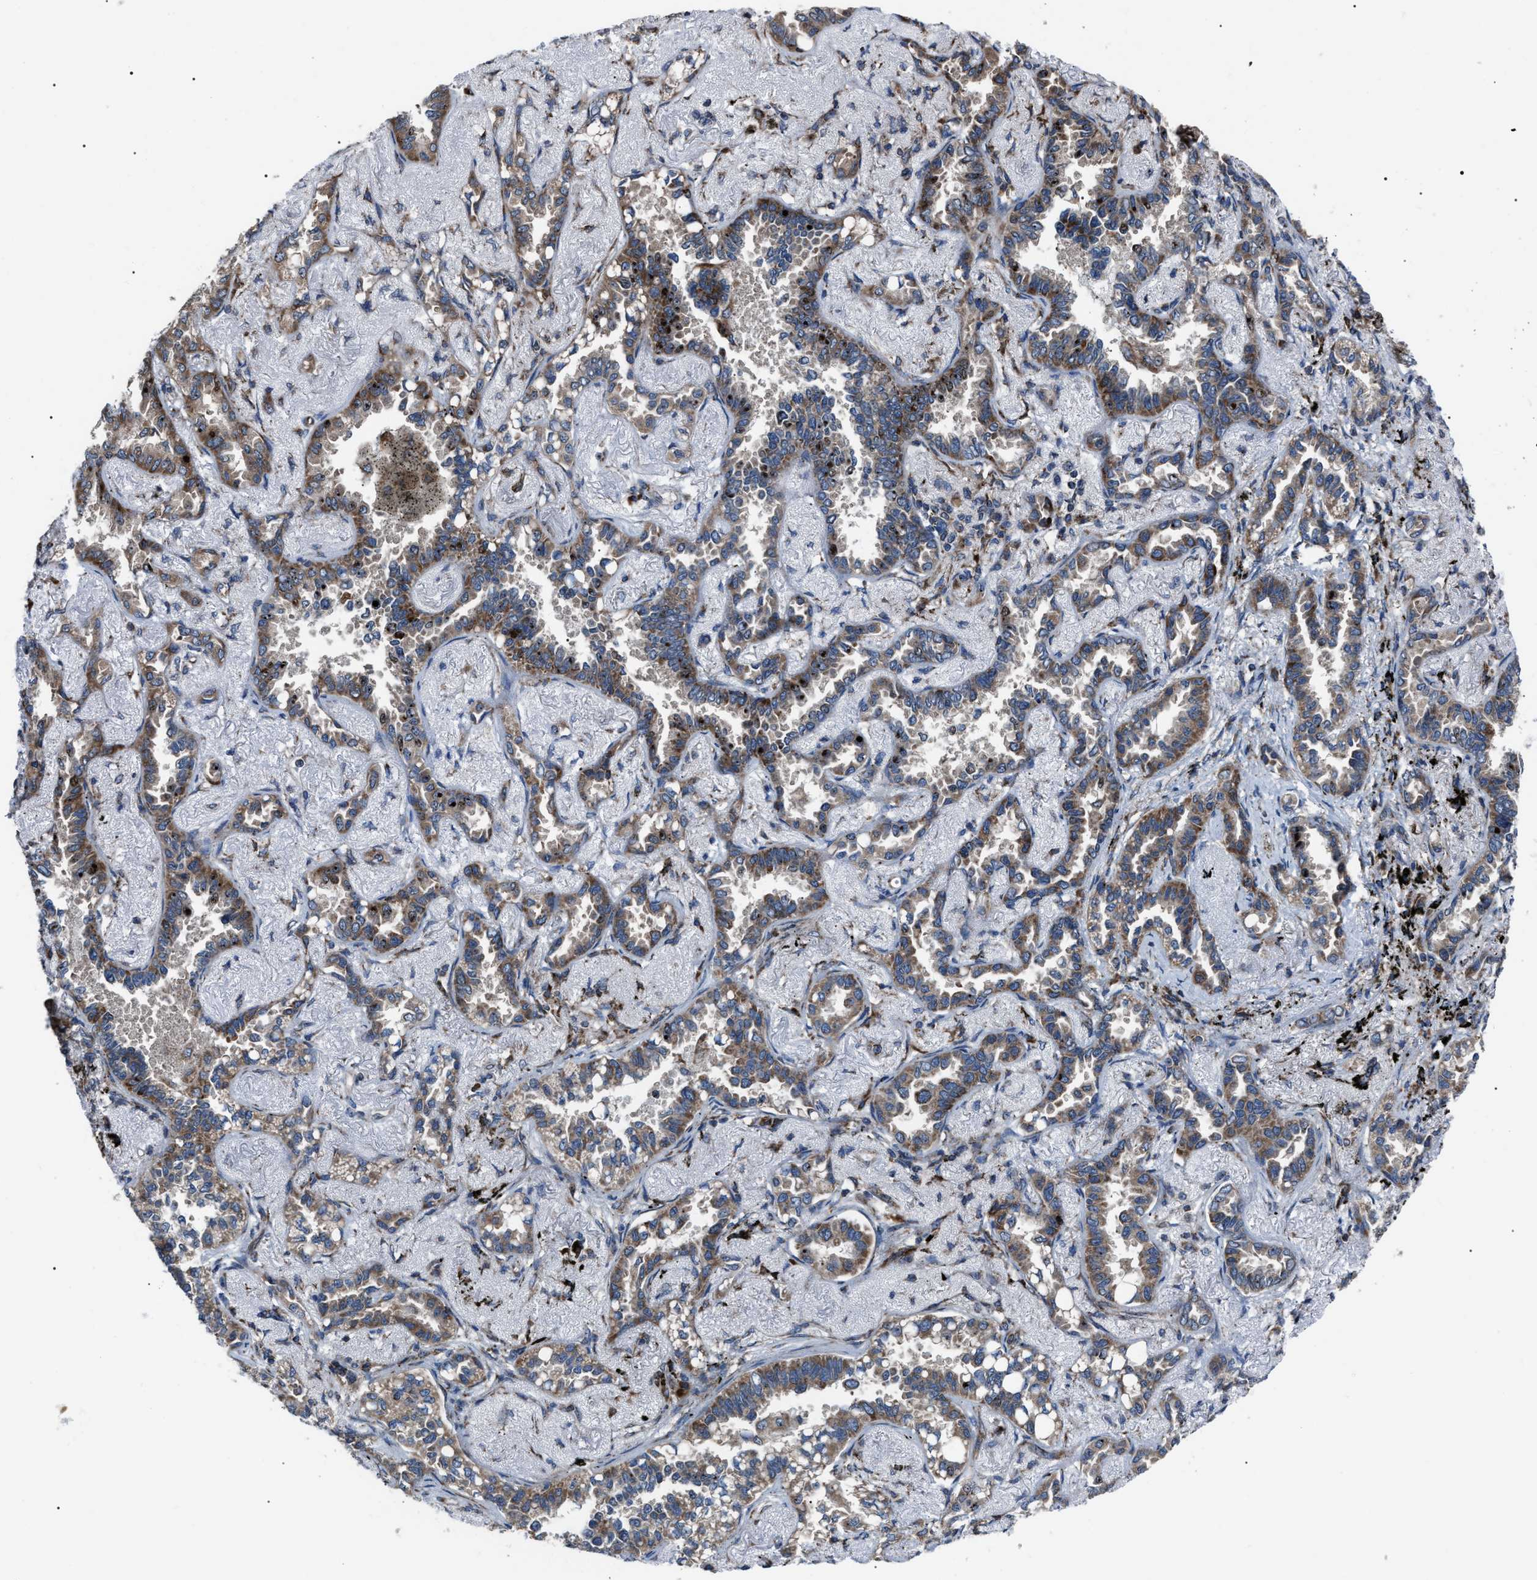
{"staining": {"intensity": "moderate", "quantity": ">75%", "location": "cytoplasmic/membranous"}, "tissue": "lung cancer", "cell_type": "Tumor cells", "image_type": "cancer", "snomed": [{"axis": "morphology", "description": "Adenocarcinoma, NOS"}, {"axis": "topography", "description": "Lung"}], "caption": "Human lung cancer stained with a brown dye exhibits moderate cytoplasmic/membranous positive positivity in approximately >75% of tumor cells.", "gene": "AGO2", "patient": {"sex": "male", "age": 59}}